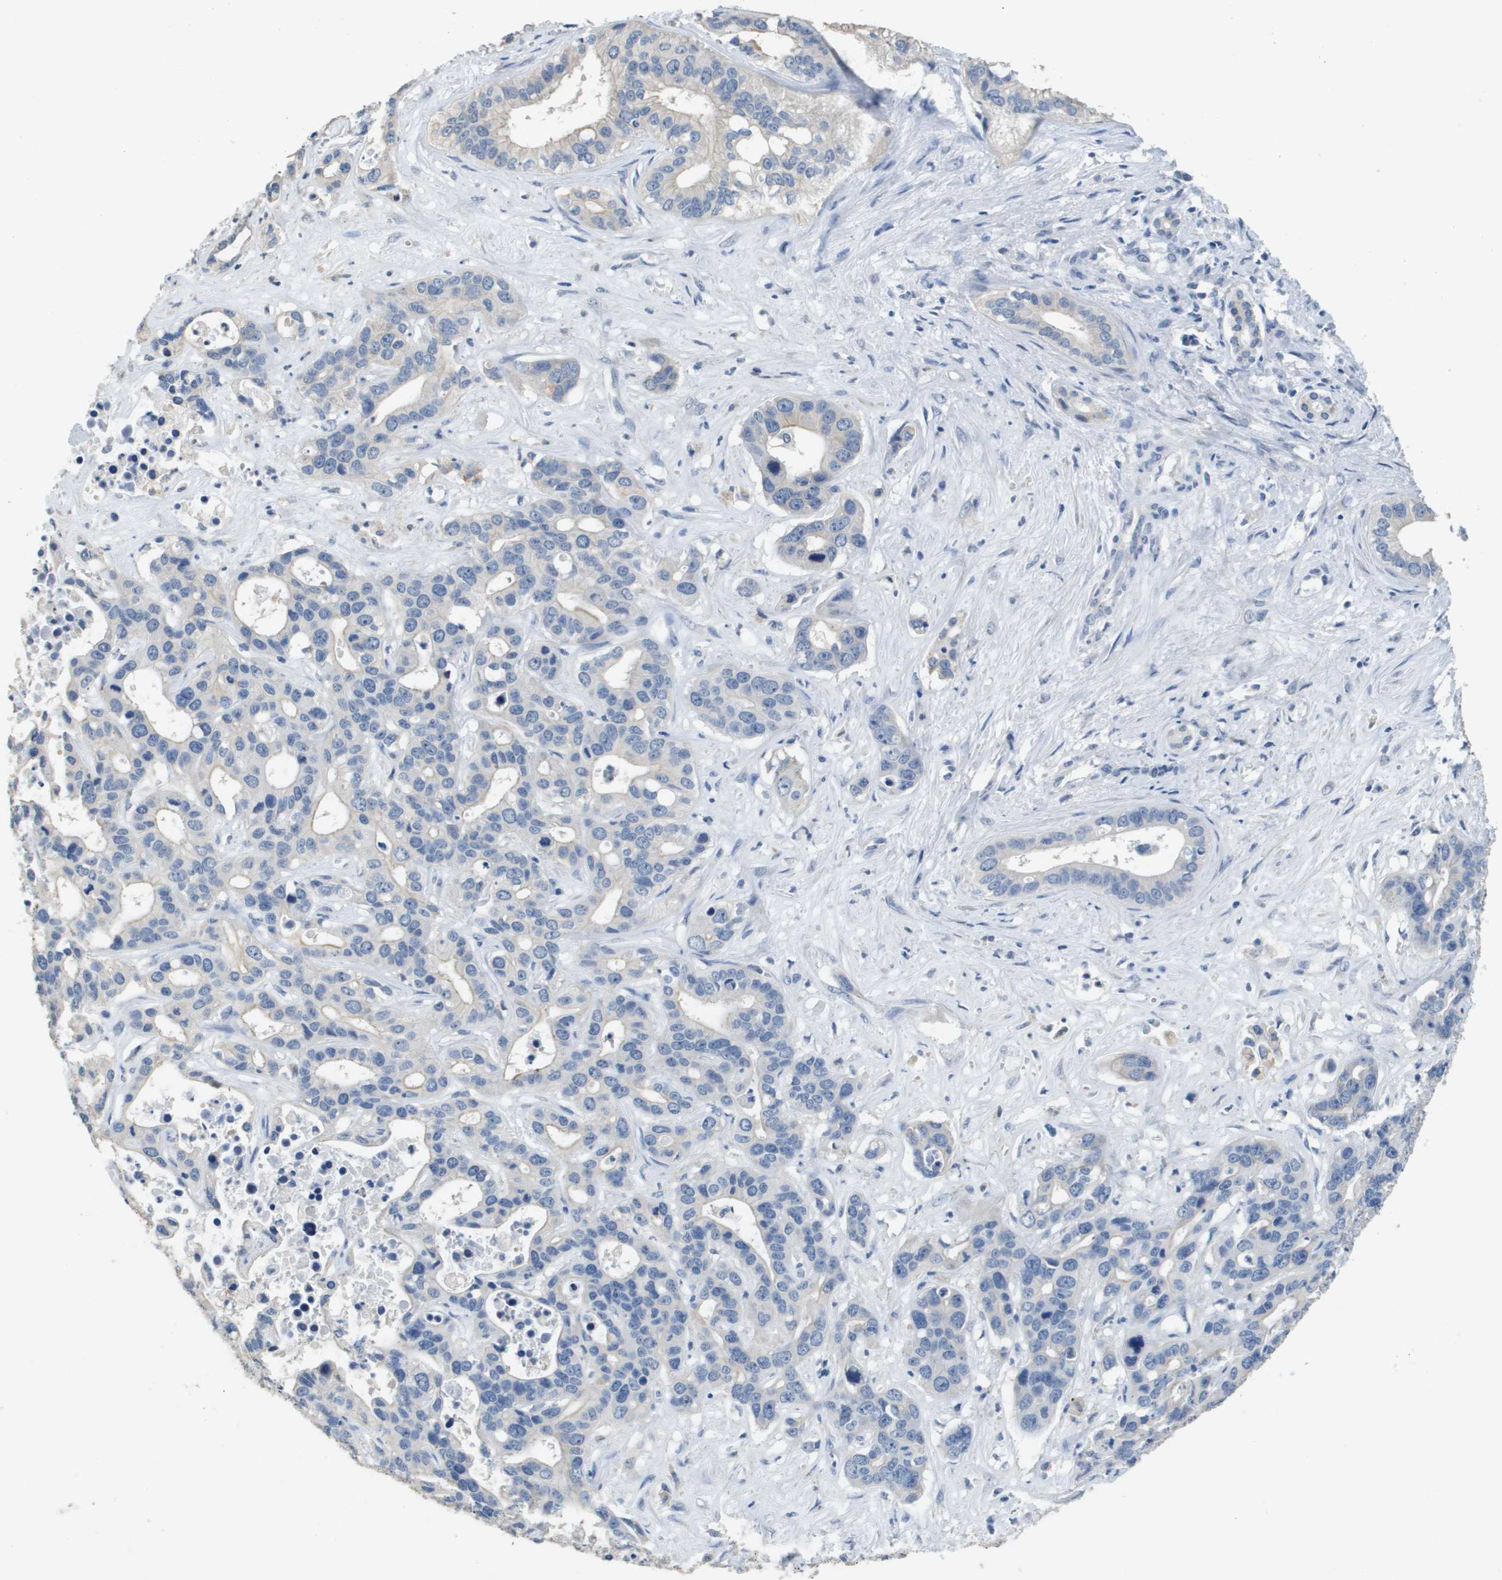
{"staining": {"intensity": "weak", "quantity": "<25%", "location": "cytoplasmic/membranous"}, "tissue": "liver cancer", "cell_type": "Tumor cells", "image_type": "cancer", "snomed": [{"axis": "morphology", "description": "Cholangiocarcinoma"}, {"axis": "topography", "description": "Liver"}], "caption": "DAB (3,3'-diaminobenzidine) immunohistochemical staining of human liver cancer (cholangiocarcinoma) exhibits no significant positivity in tumor cells. Brightfield microscopy of IHC stained with DAB (brown) and hematoxylin (blue), captured at high magnification.", "gene": "MT3", "patient": {"sex": "female", "age": 65}}